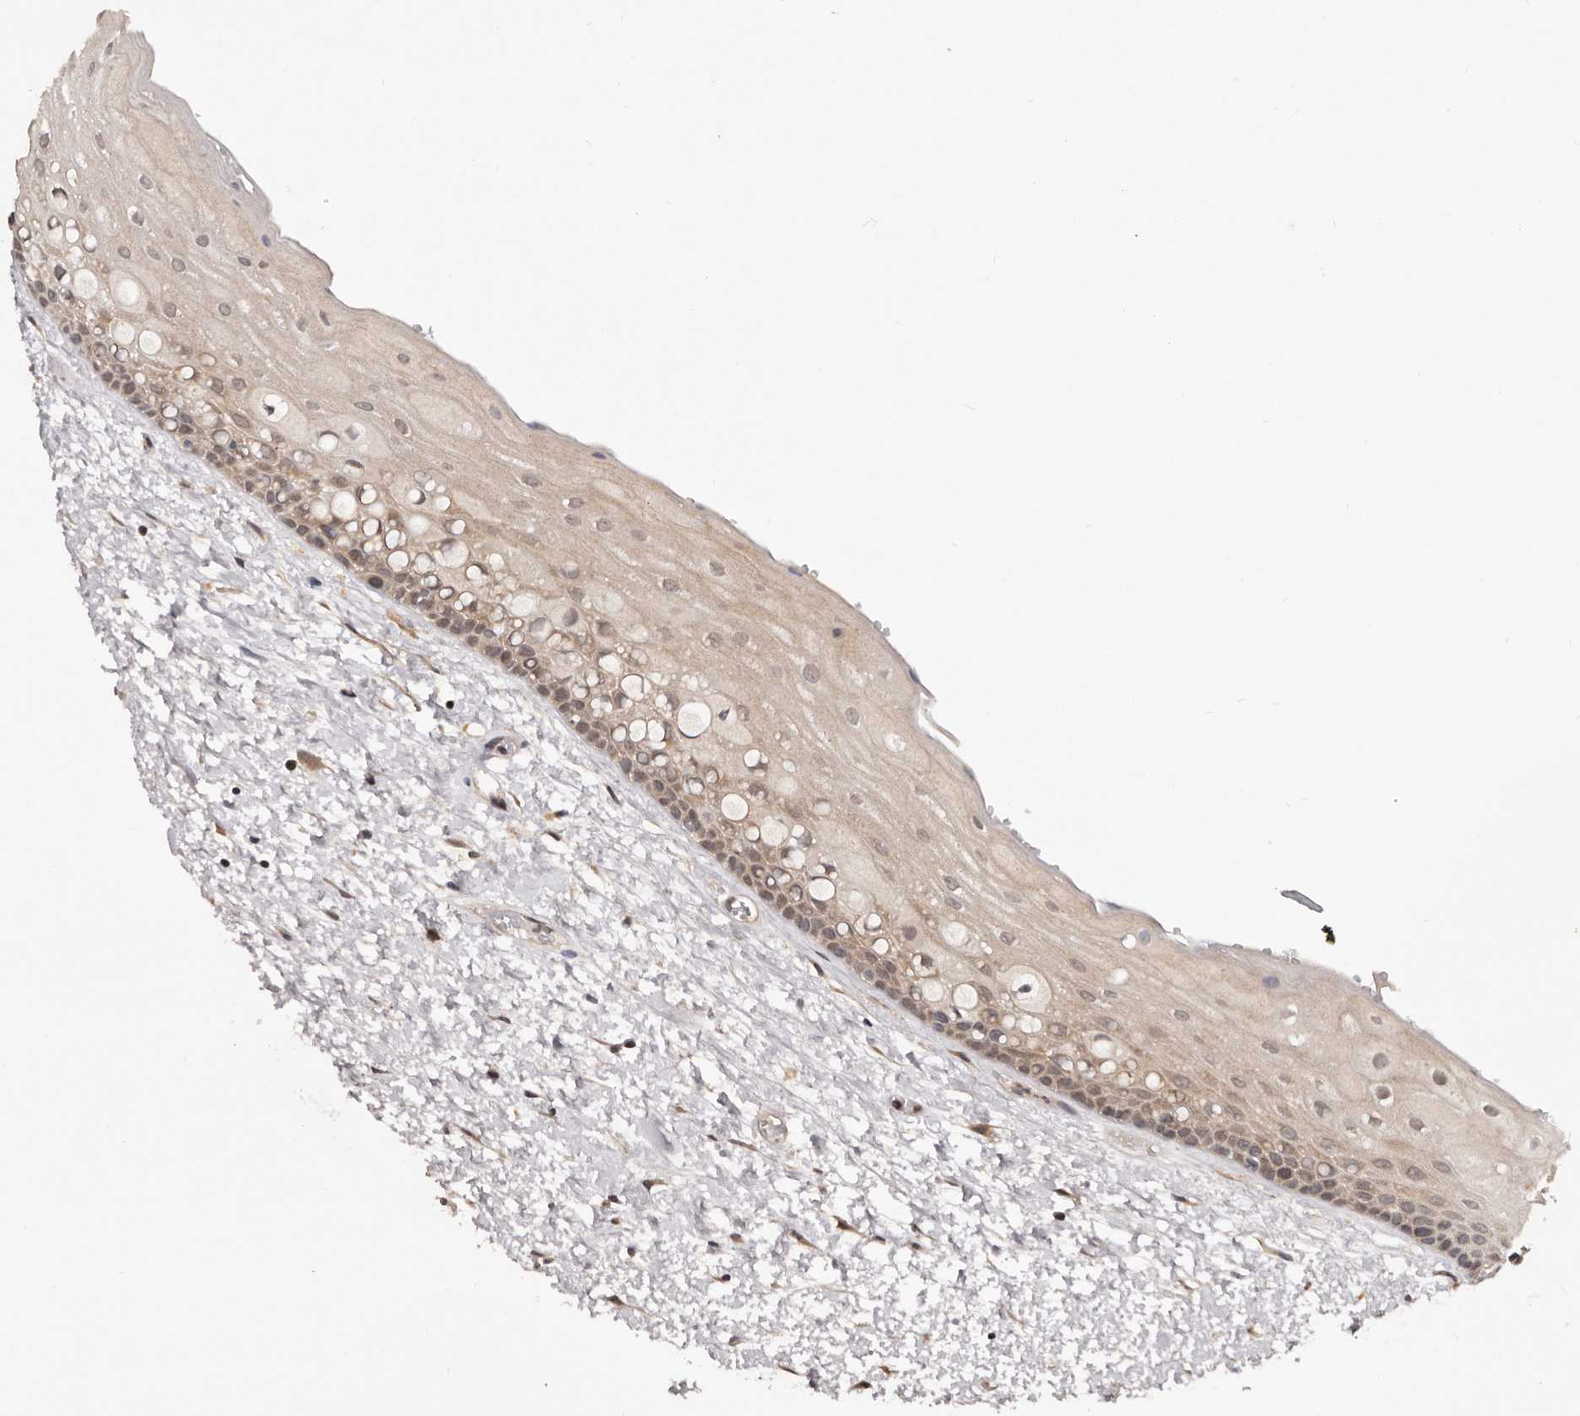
{"staining": {"intensity": "moderate", "quantity": ">75%", "location": "cytoplasmic/membranous"}, "tissue": "oral mucosa", "cell_type": "Squamous epithelial cells", "image_type": "normal", "snomed": [{"axis": "morphology", "description": "Normal tissue, NOS"}, {"axis": "topography", "description": "Oral tissue"}], "caption": "Brown immunohistochemical staining in normal oral mucosa displays moderate cytoplasmic/membranous staining in about >75% of squamous epithelial cells.", "gene": "MDP1", "patient": {"sex": "female", "age": 76}}